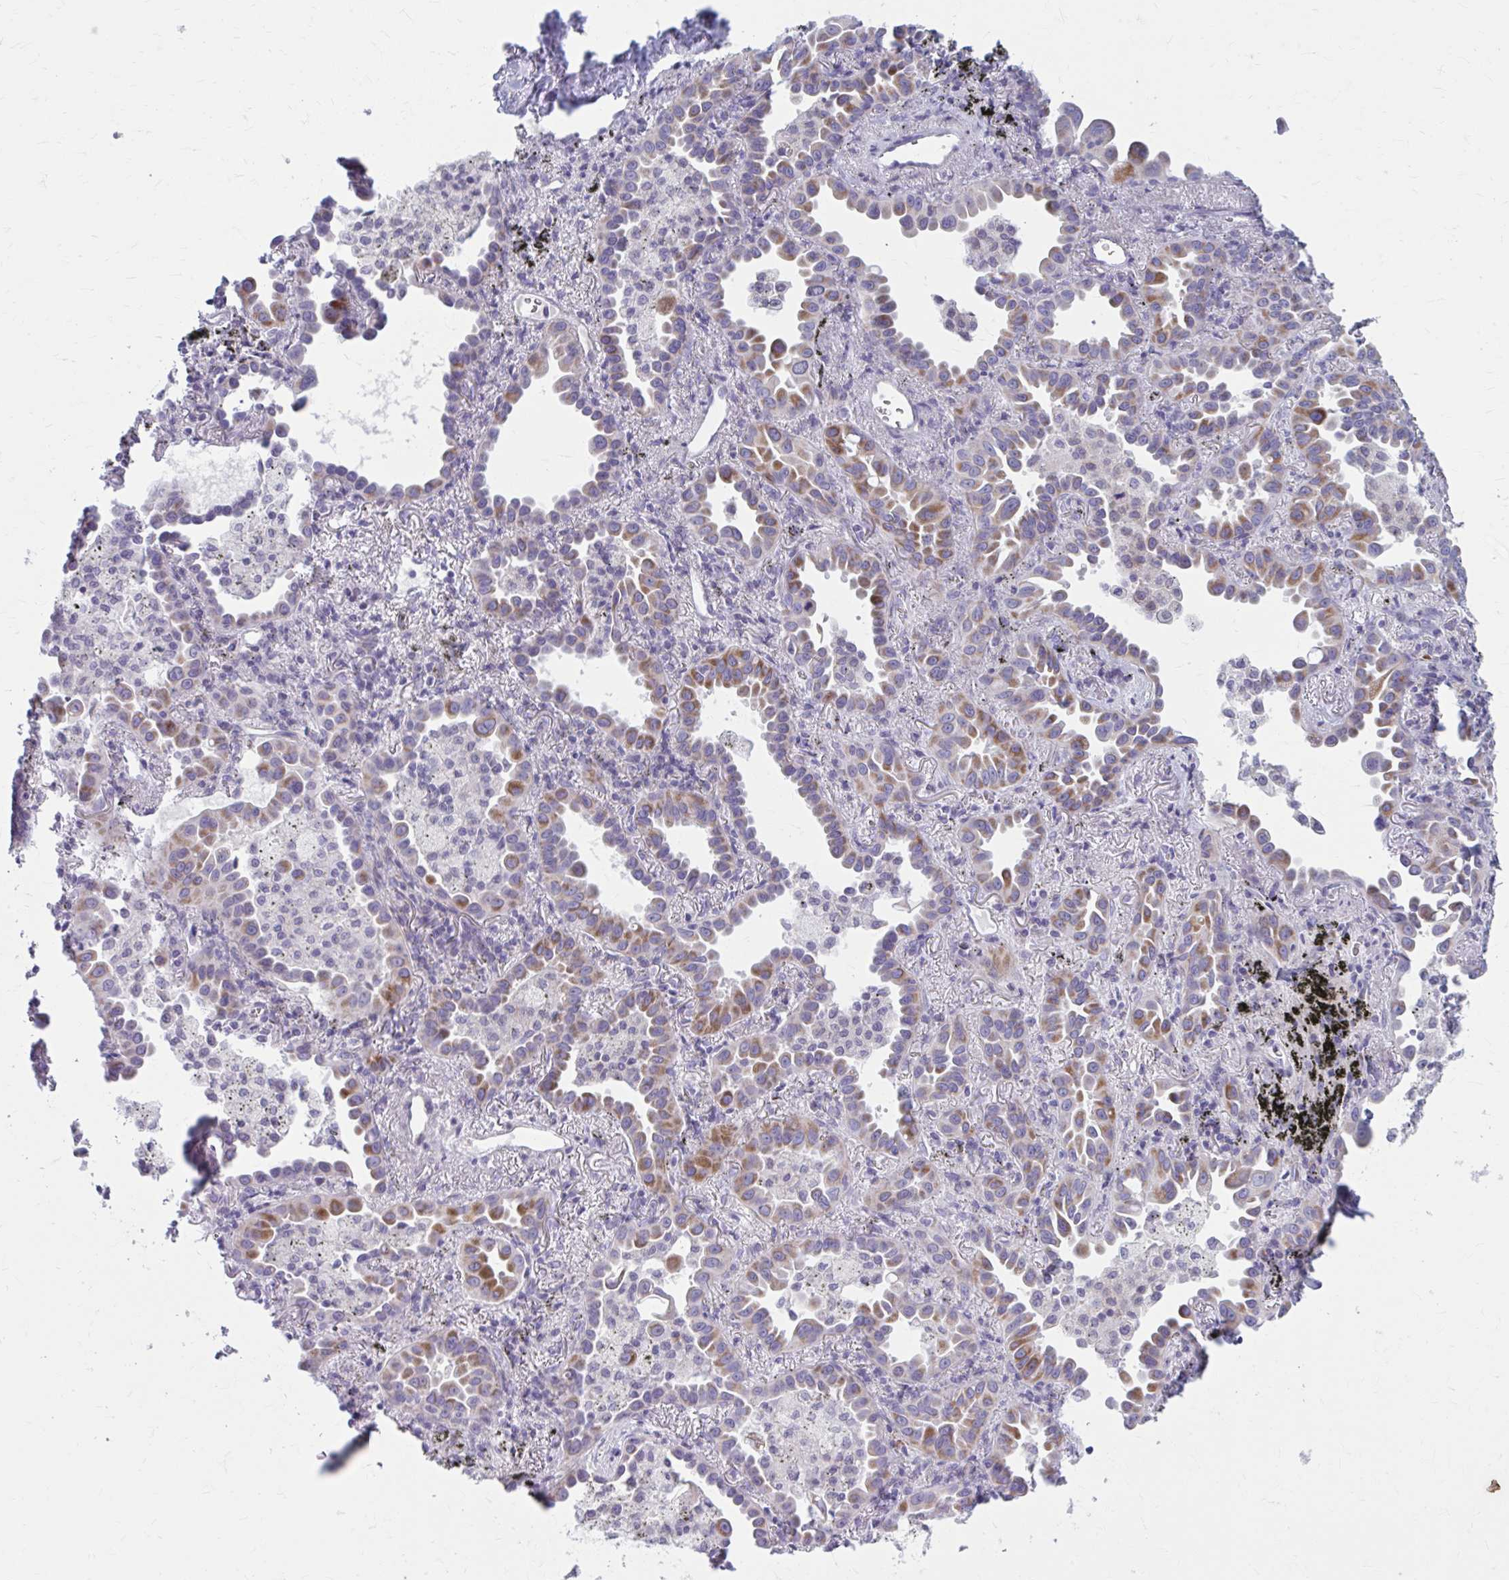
{"staining": {"intensity": "moderate", "quantity": "25%-75%", "location": "cytoplasmic/membranous"}, "tissue": "lung cancer", "cell_type": "Tumor cells", "image_type": "cancer", "snomed": [{"axis": "morphology", "description": "Adenocarcinoma, NOS"}, {"axis": "topography", "description": "Lung"}], "caption": "Moderate cytoplasmic/membranous positivity is appreciated in about 25%-75% of tumor cells in lung cancer (adenocarcinoma).", "gene": "MSMO1", "patient": {"sex": "male", "age": 68}}